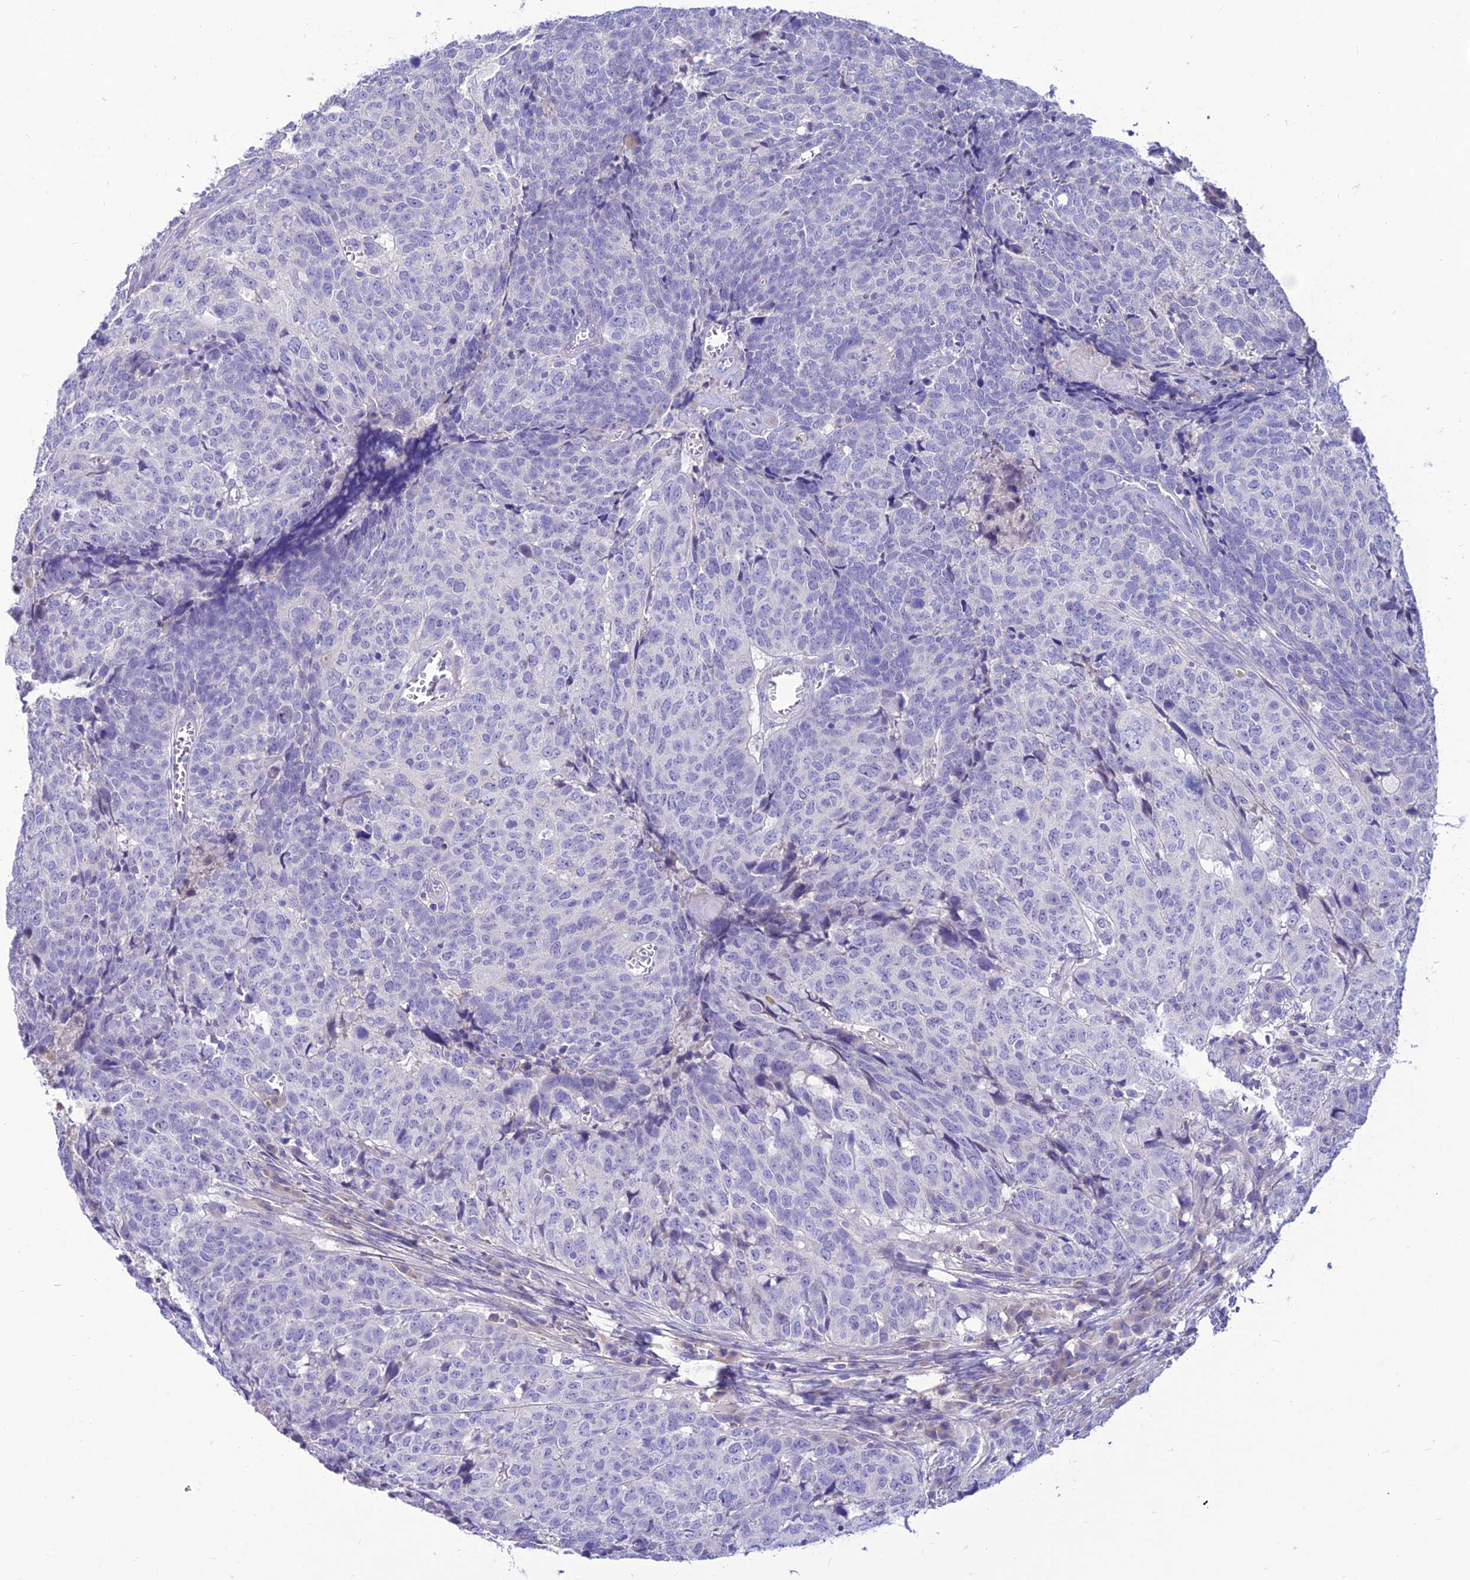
{"staining": {"intensity": "negative", "quantity": "none", "location": "none"}, "tissue": "head and neck cancer", "cell_type": "Tumor cells", "image_type": "cancer", "snomed": [{"axis": "morphology", "description": "Squamous cell carcinoma, NOS"}, {"axis": "topography", "description": "Head-Neck"}], "caption": "Tumor cells are negative for protein expression in human head and neck cancer (squamous cell carcinoma). (Brightfield microscopy of DAB immunohistochemistry at high magnification).", "gene": "TEKT3", "patient": {"sex": "male", "age": 66}}